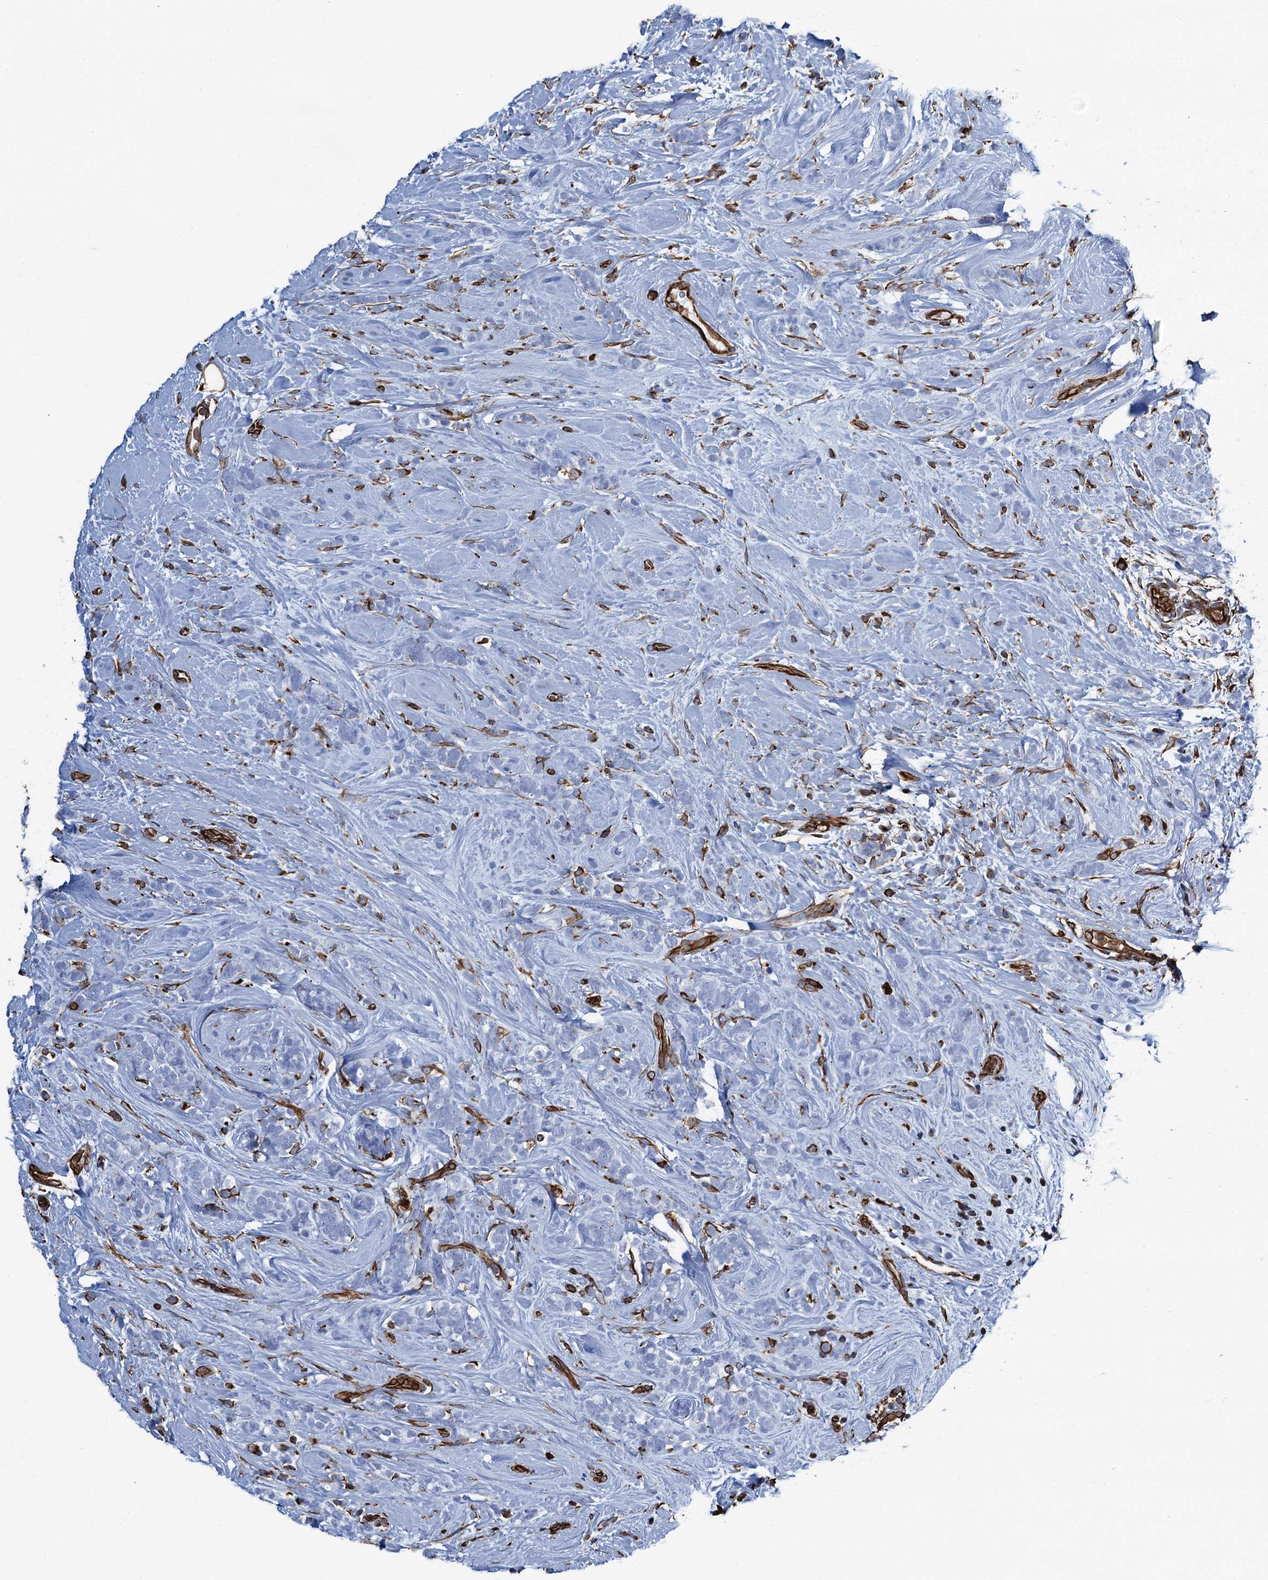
{"staining": {"intensity": "negative", "quantity": "none", "location": "none"}, "tissue": "breast cancer", "cell_type": "Tumor cells", "image_type": "cancer", "snomed": [{"axis": "morphology", "description": "Lobular carcinoma"}, {"axis": "topography", "description": "Breast"}], "caption": "This is an immunohistochemistry photomicrograph of breast cancer. There is no expression in tumor cells.", "gene": "PGM2", "patient": {"sex": "female", "age": 58}}